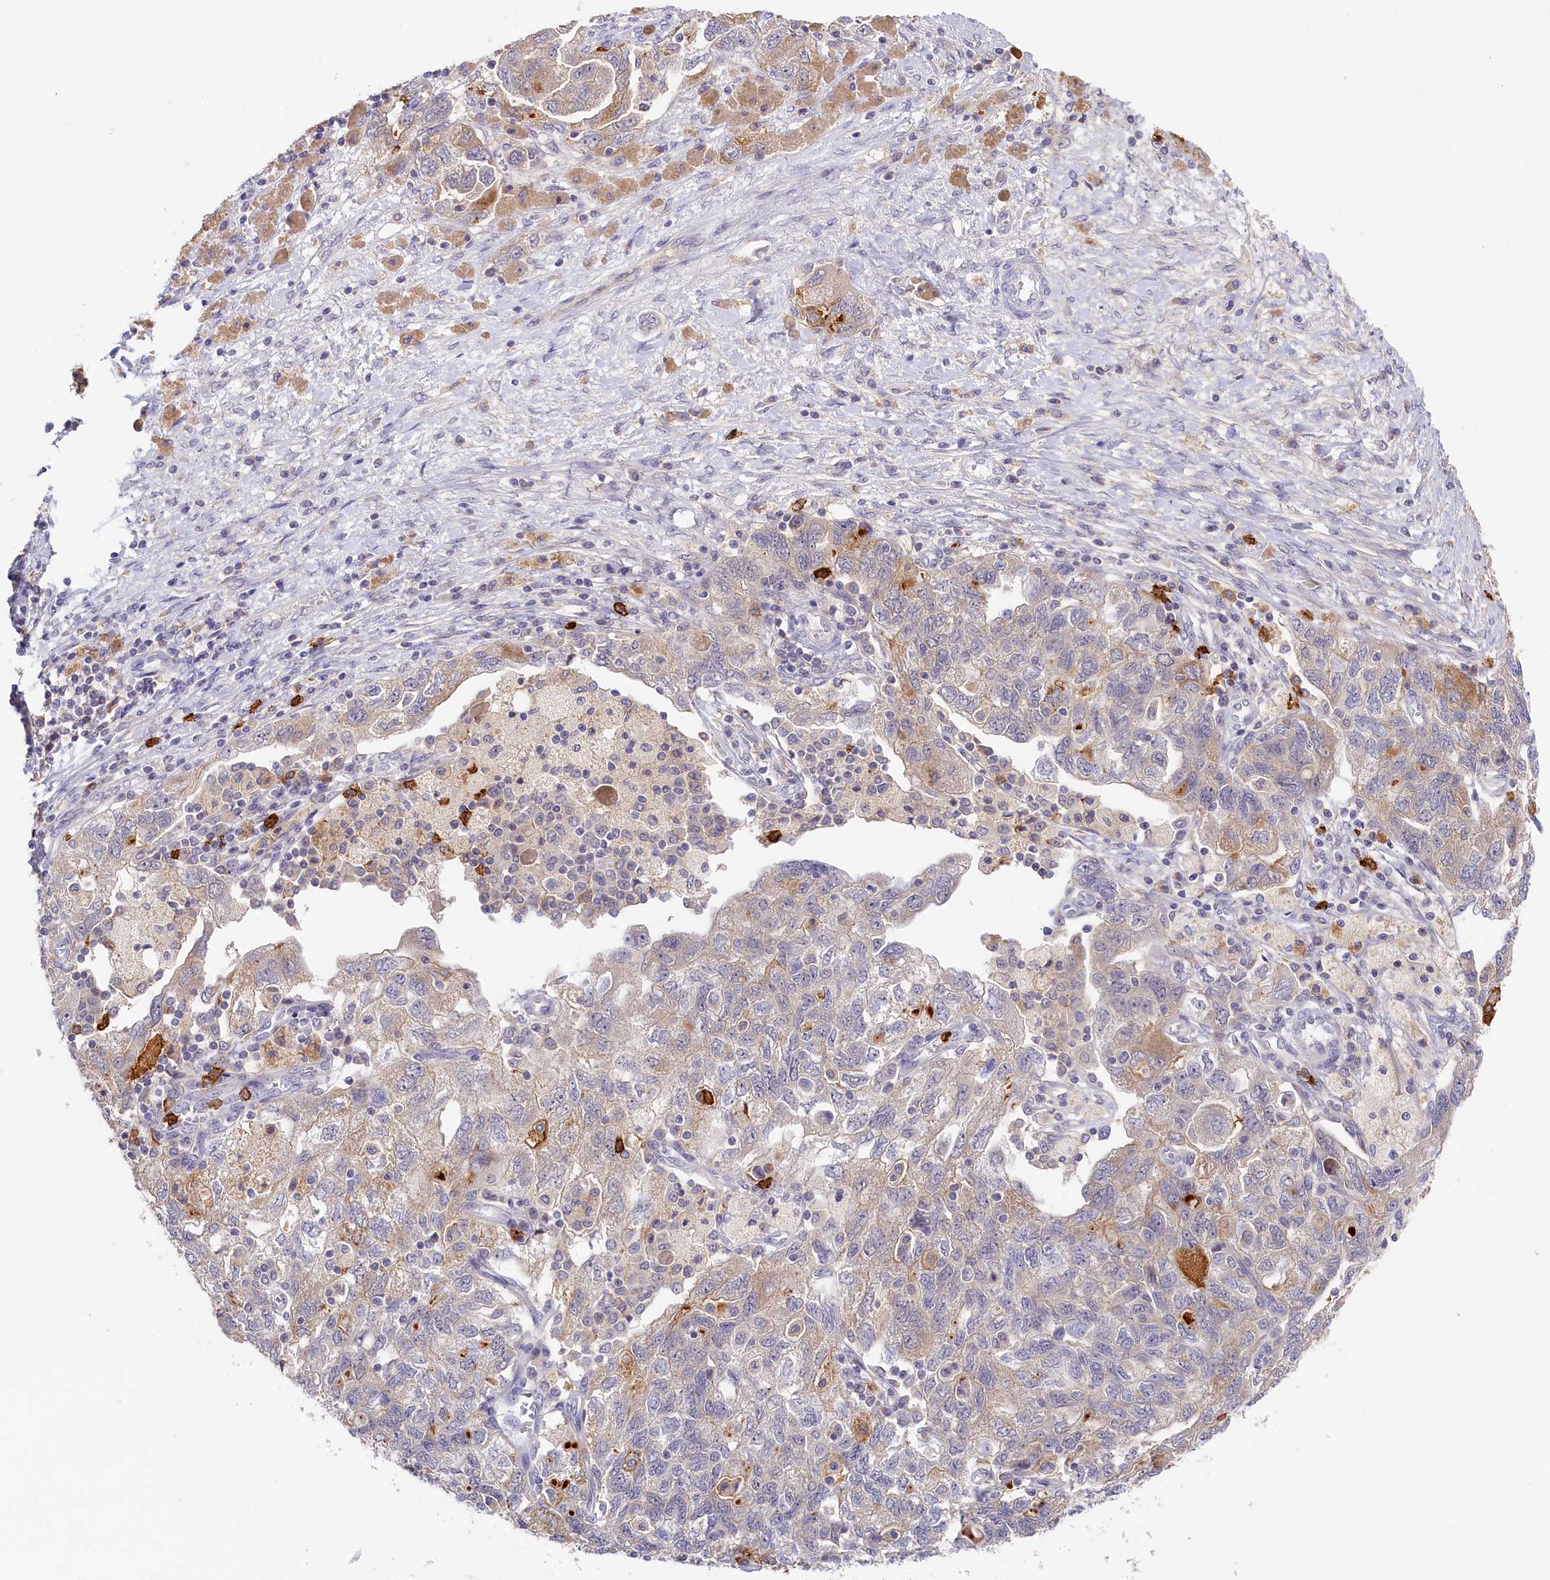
{"staining": {"intensity": "weak", "quantity": "25%-75%", "location": "cytoplasmic/membranous"}, "tissue": "ovarian cancer", "cell_type": "Tumor cells", "image_type": "cancer", "snomed": [{"axis": "morphology", "description": "Carcinoma, NOS"}, {"axis": "morphology", "description": "Cystadenocarcinoma, serous, NOS"}, {"axis": "topography", "description": "Ovary"}], "caption": "High-magnification brightfield microscopy of carcinoma (ovarian) stained with DAB (brown) and counterstained with hematoxylin (blue). tumor cells exhibit weak cytoplasmic/membranous positivity is identified in approximately25%-75% of cells.", "gene": "ADGRD1", "patient": {"sex": "female", "age": 69}}